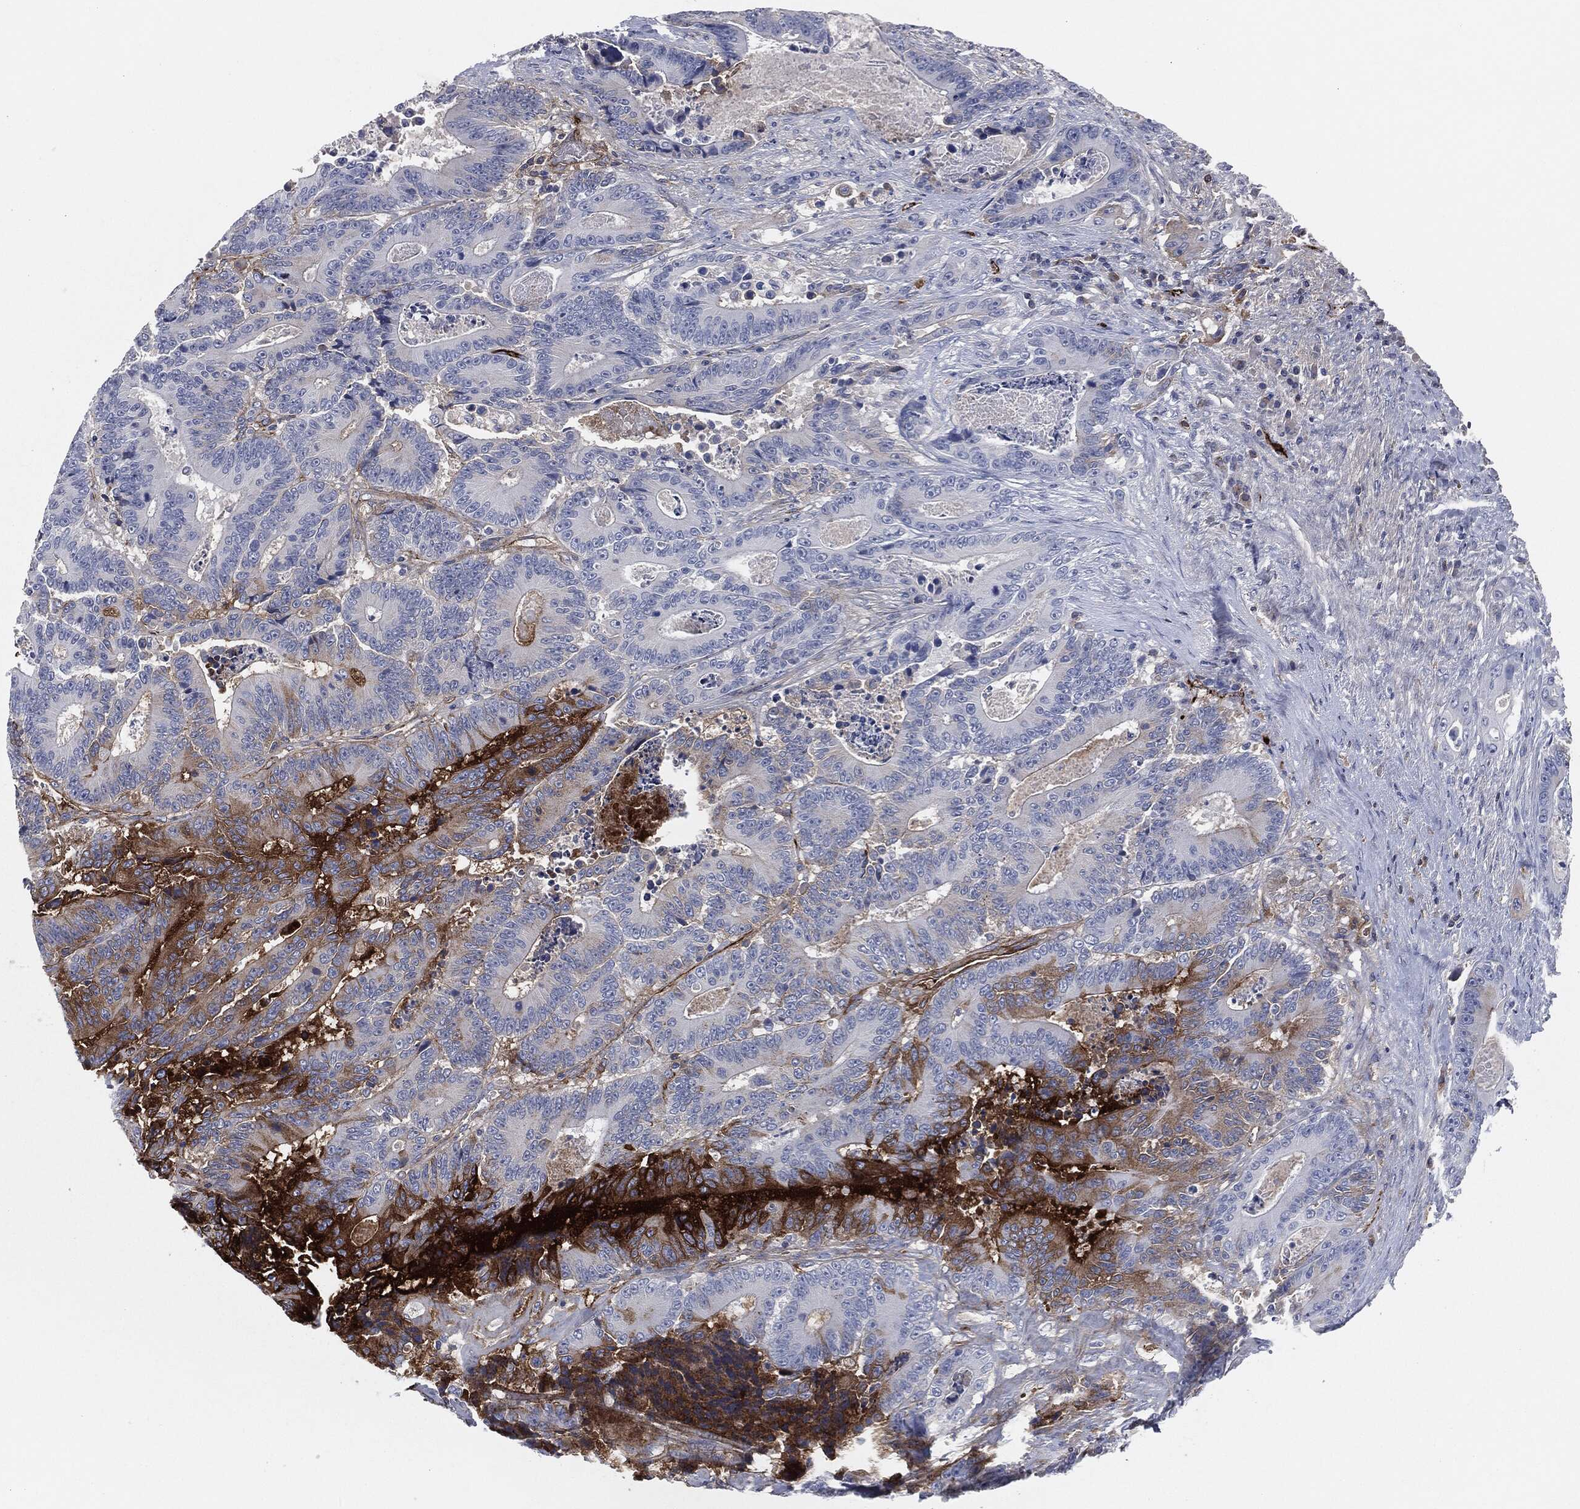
{"staining": {"intensity": "strong", "quantity": "<25%", "location": "cytoplasmic/membranous"}, "tissue": "colorectal cancer", "cell_type": "Tumor cells", "image_type": "cancer", "snomed": [{"axis": "morphology", "description": "Adenocarcinoma, NOS"}, {"axis": "topography", "description": "Colon"}], "caption": "IHC (DAB (3,3'-diaminobenzidine)) staining of human adenocarcinoma (colorectal) shows strong cytoplasmic/membranous protein positivity in about <25% of tumor cells.", "gene": "APOB", "patient": {"sex": "male", "age": 83}}